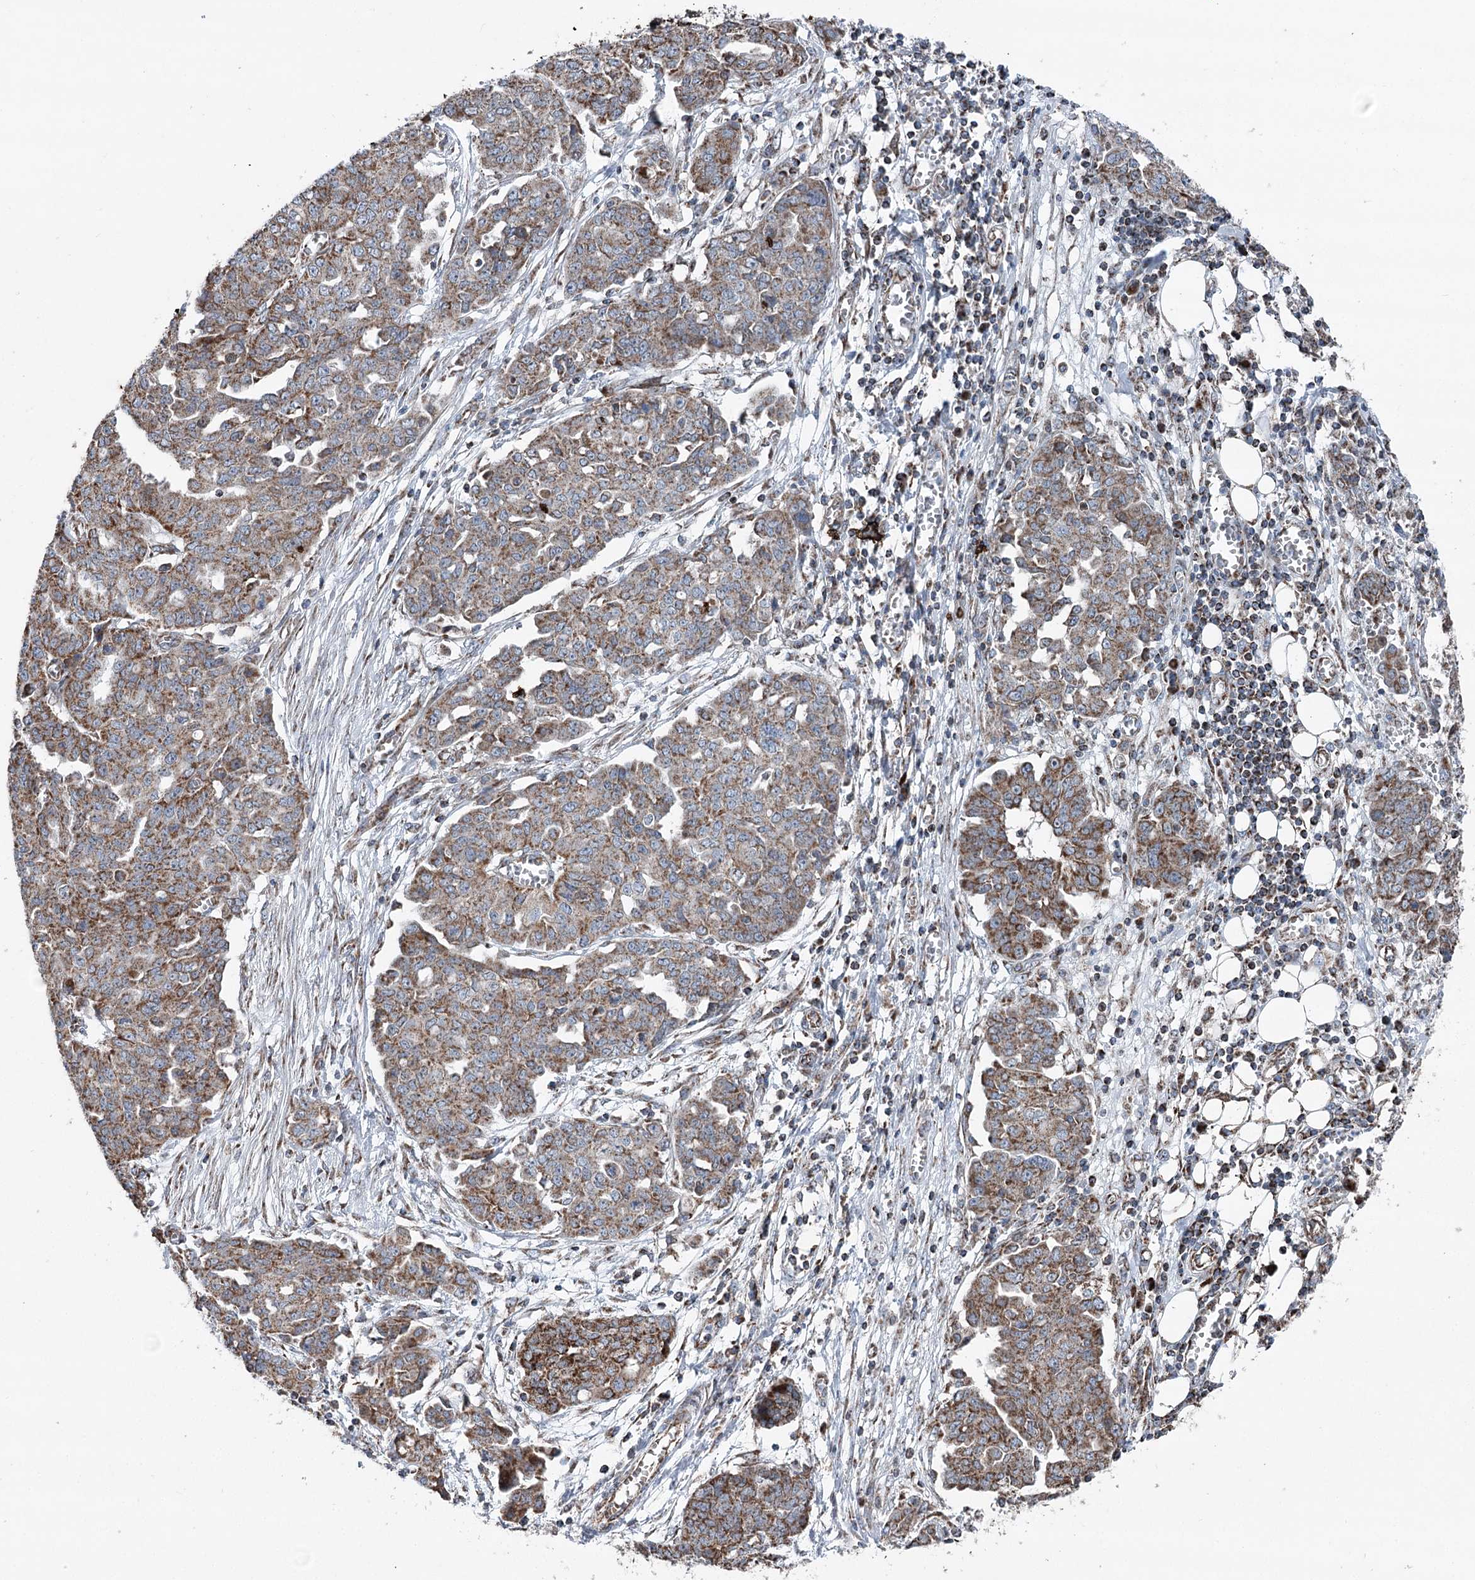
{"staining": {"intensity": "moderate", "quantity": ">75%", "location": "cytoplasmic/membranous"}, "tissue": "ovarian cancer", "cell_type": "Tumor cells", "image_type": "cancer", "snomed": [{"axis": "morphology", "description": "Cystadenocarcinoma, serous, NOS"}, {"axis": "topography", "description": "Soft tissue"}, {"axis": "topography", "description": "Ovary"}], "caption": "Human serous cystadenocarcinoma (ovarian) stained with a protein marker reveals moderate staining in tumor cells.", "gene": "UCN3", "patient": {"sex": "female", "age": 57}}